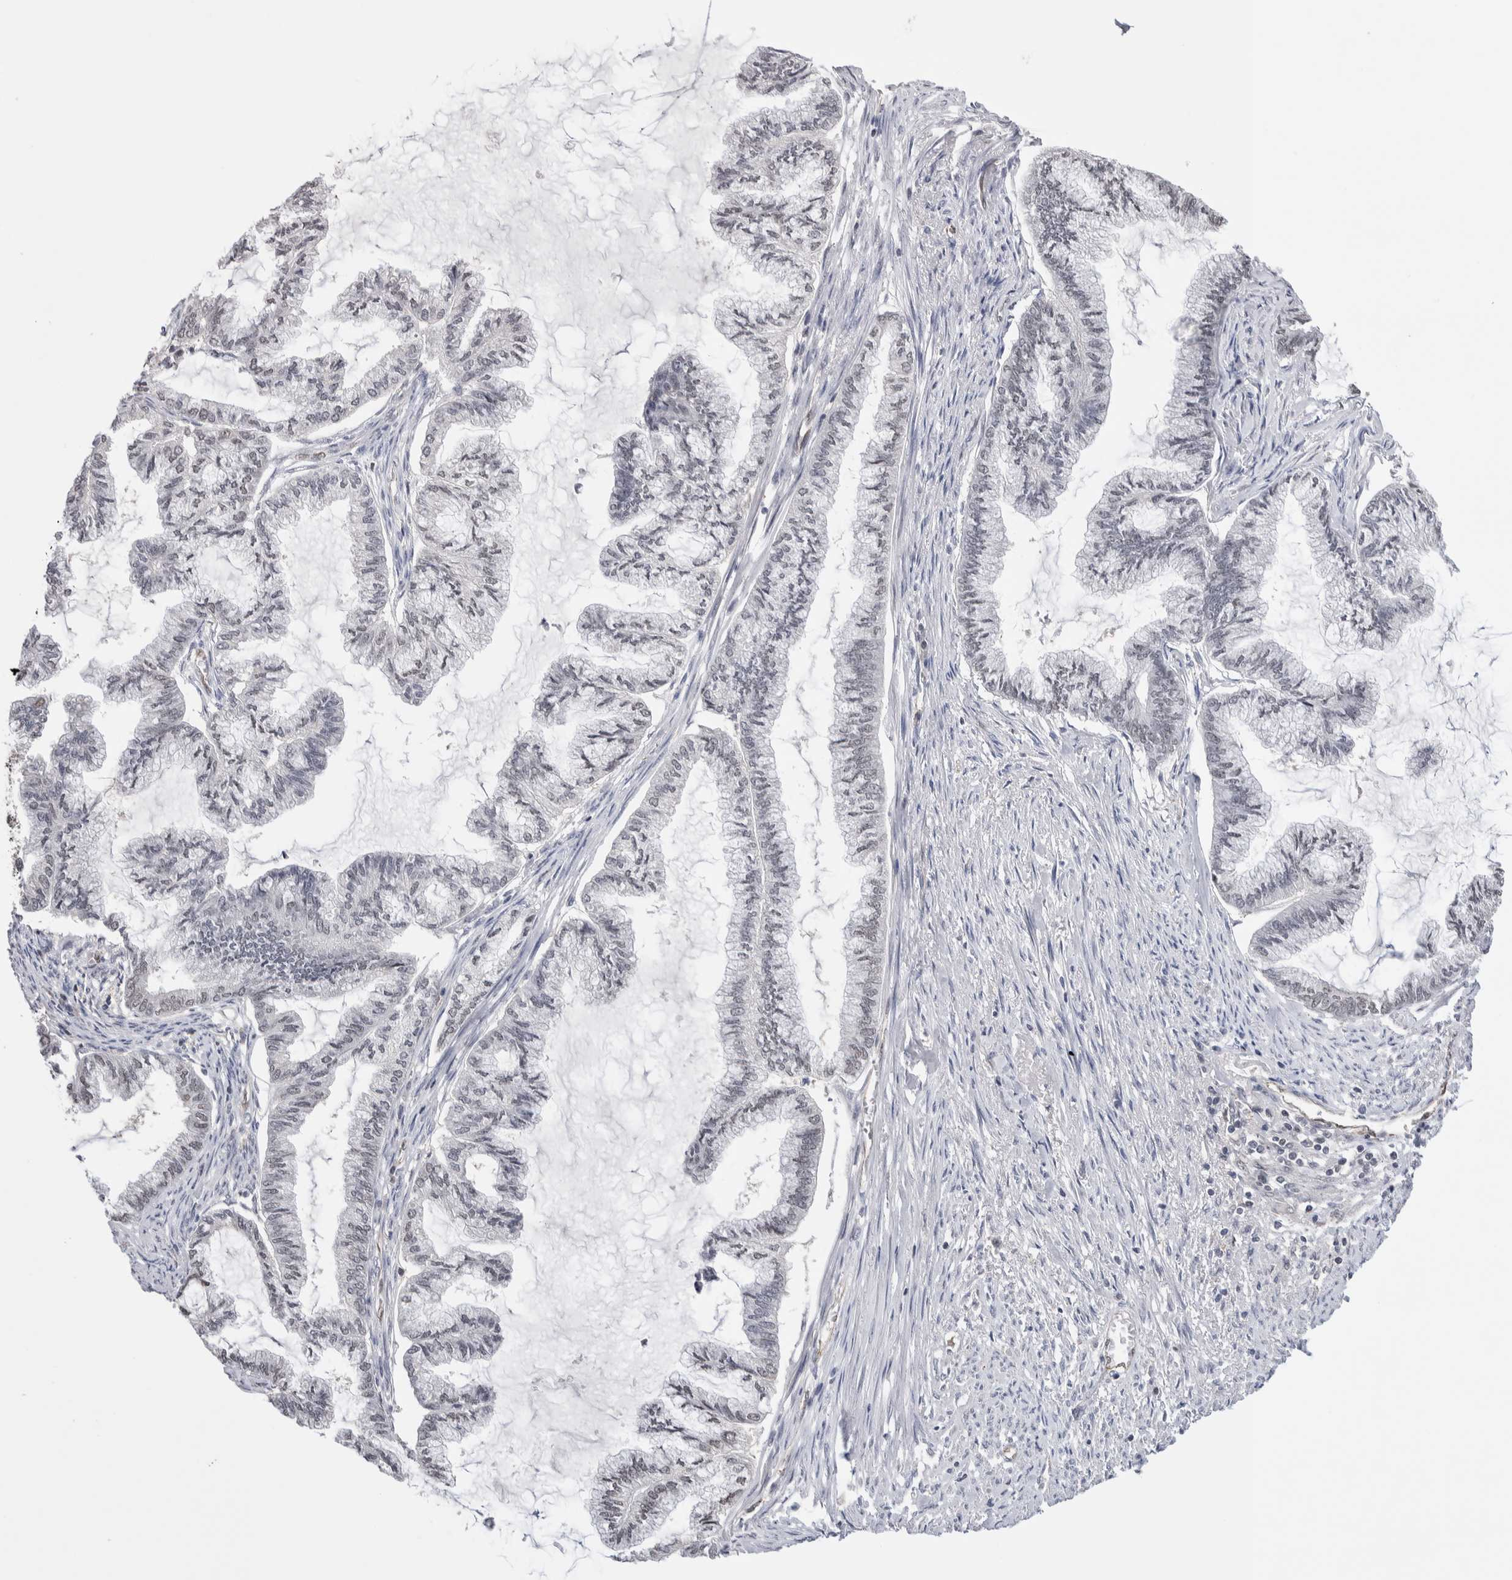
{"staining": {"intensity": "weak", "quantity": "<25%", "location": "nuclear"}, "tissue": "endometrial cancer", "cell_type": "Tumor cells", "image_type": "cancer", "snomed": [{"axis": "morphology", "description": "Adenocarcinoma, NOS"}, {"axis": "topography", "description": "Endometrium"}], "caption": "Protein analysis of adenocarcinoma (endometrial) displays no significant positivity in tumor cells.", "gene": "ZBTB49", "patient": {"sex": "female", "age": 86}}